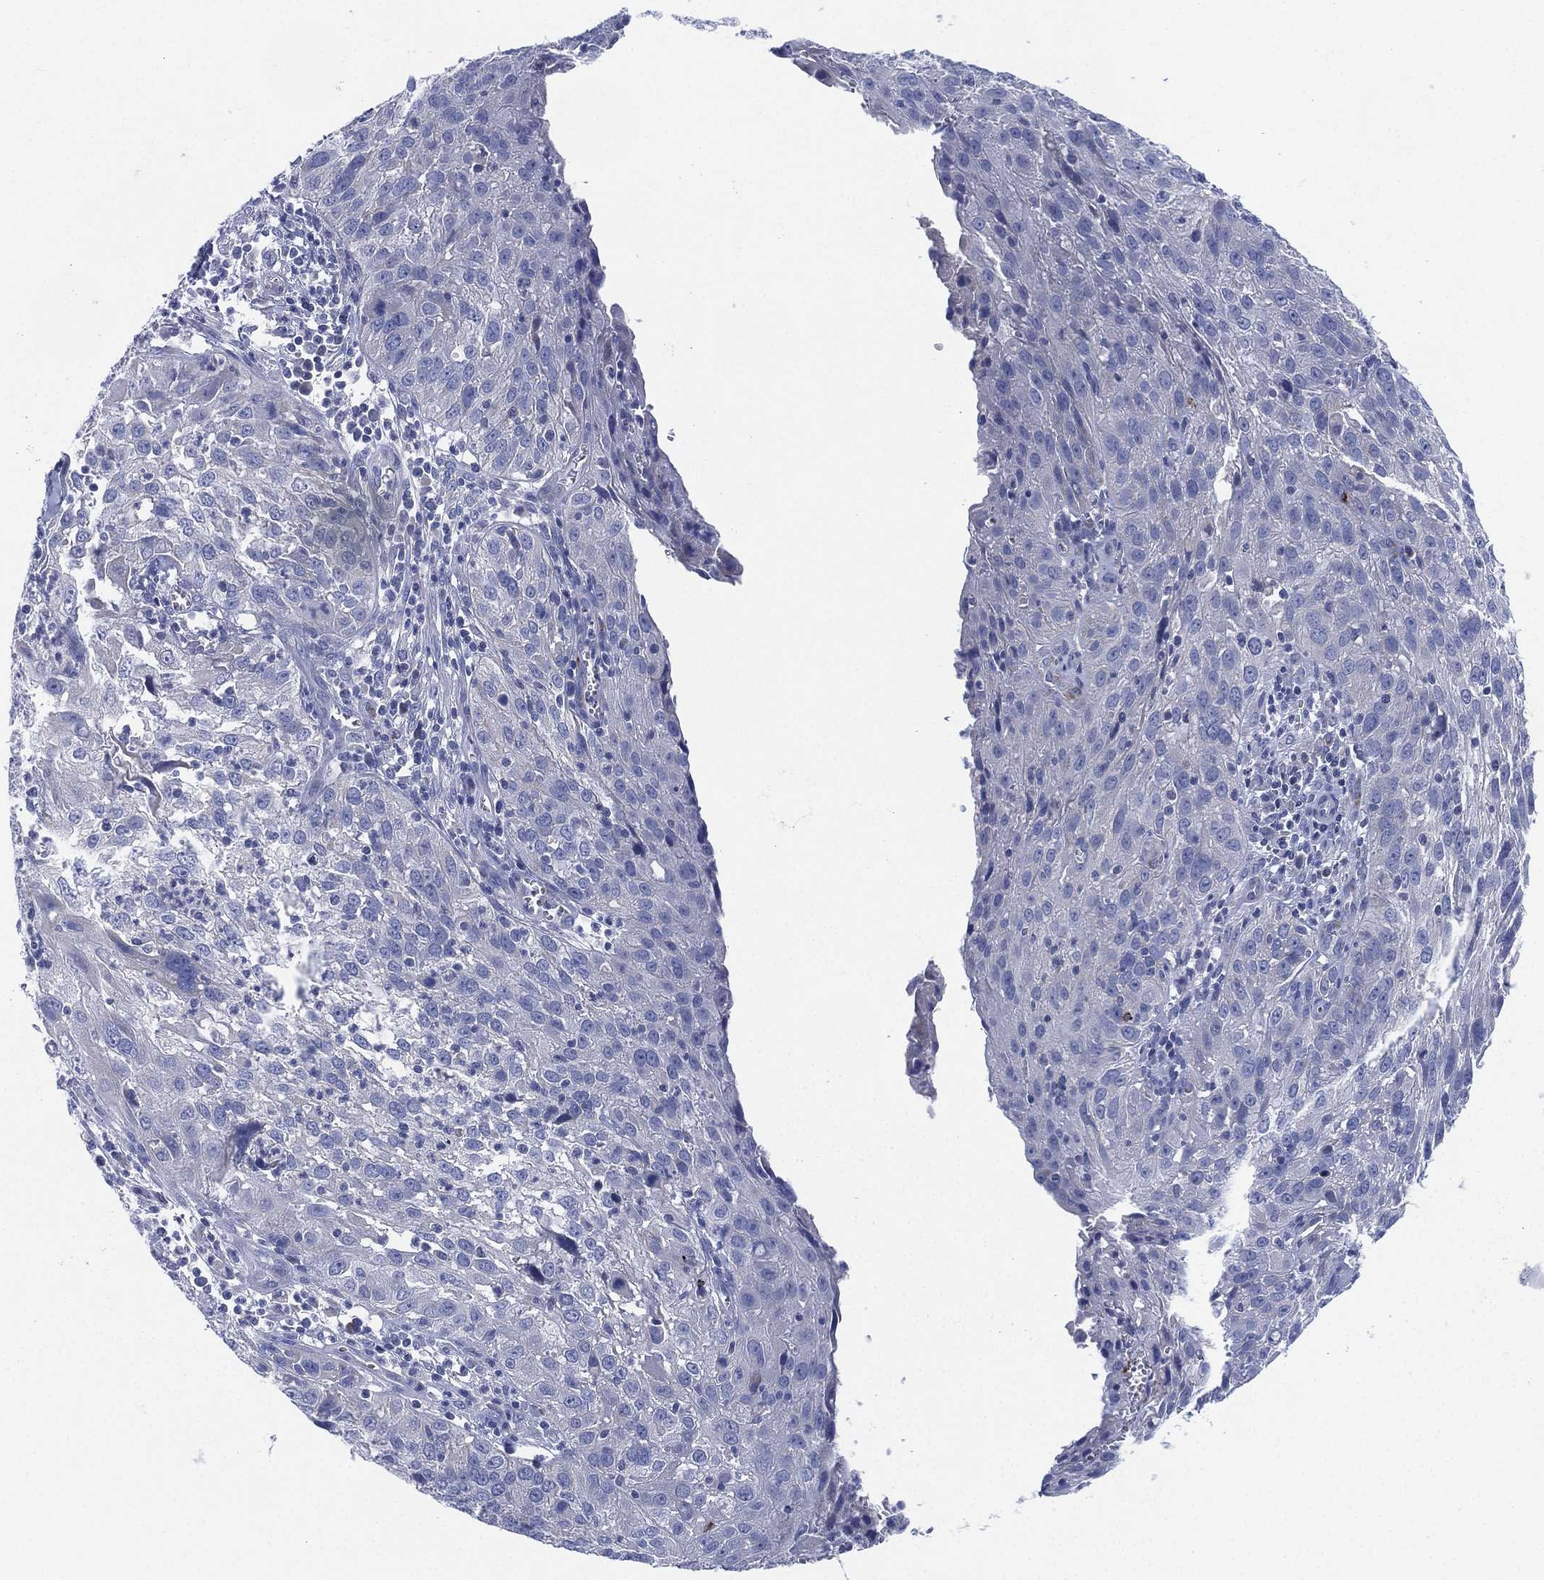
{"staining": {"intensity": "negative", "quantity": "none", "location": "none"}, "tissue": "cervical cancer", "cell_type": "Tumor cells", "image_type": "cancer", "snomed": [{"axis": "morphology", "description": "Squamous cell carcinoma, NOS"}, {"axis": "topography", "description": "Cervix"}], "caption": "Photomicrograph shows no significant protein staining in tumor cells of squamous cell carcinoma (cervical).", "gene": "ADAD2", "patient": {"sex": "female", "age": 32}}